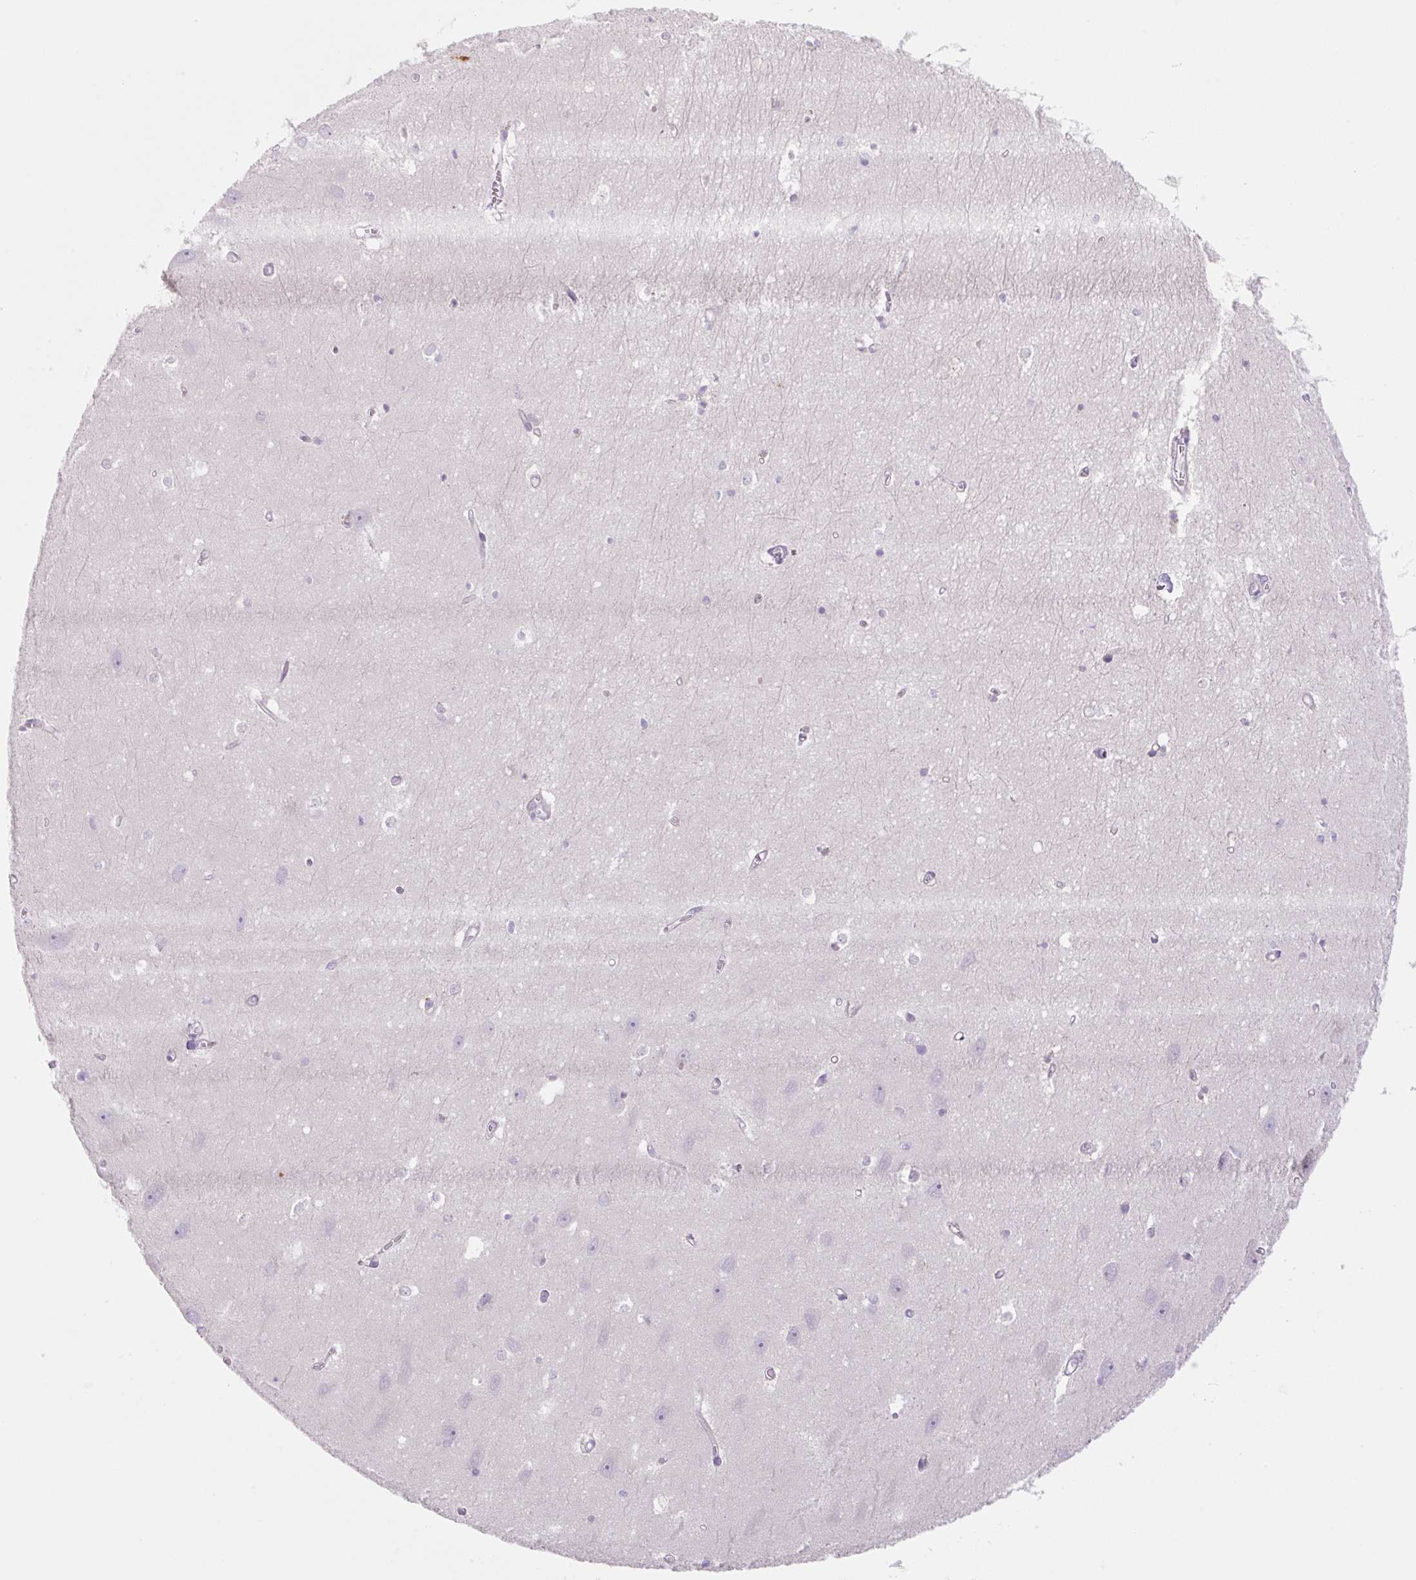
{"staining": {"intensity": "negative", "quantity": "none", "location": "none"}, "tissue": "hippocampus", "cell_type": "Glial cells", "image_type": "normal", "snomed": [{"axis": "morphology", "description": "Normal tissue, NOS"}, {"axis": "topography", "description": "Hippocampus"}], "caption": "A high-resolution photomicrograph shows immunohistochemistry staining of benign hippocampus, which shows no significant expression in glial cells. The staining was performed using DAB (3,3'-diaminobenzidine) to visualize the protein expression in brown, while the nuclei were stained in blue with hematoxylin (Magnification: 20x).", "gene": "SYNE3", "patient": {"sex": "female", "age": 64}}